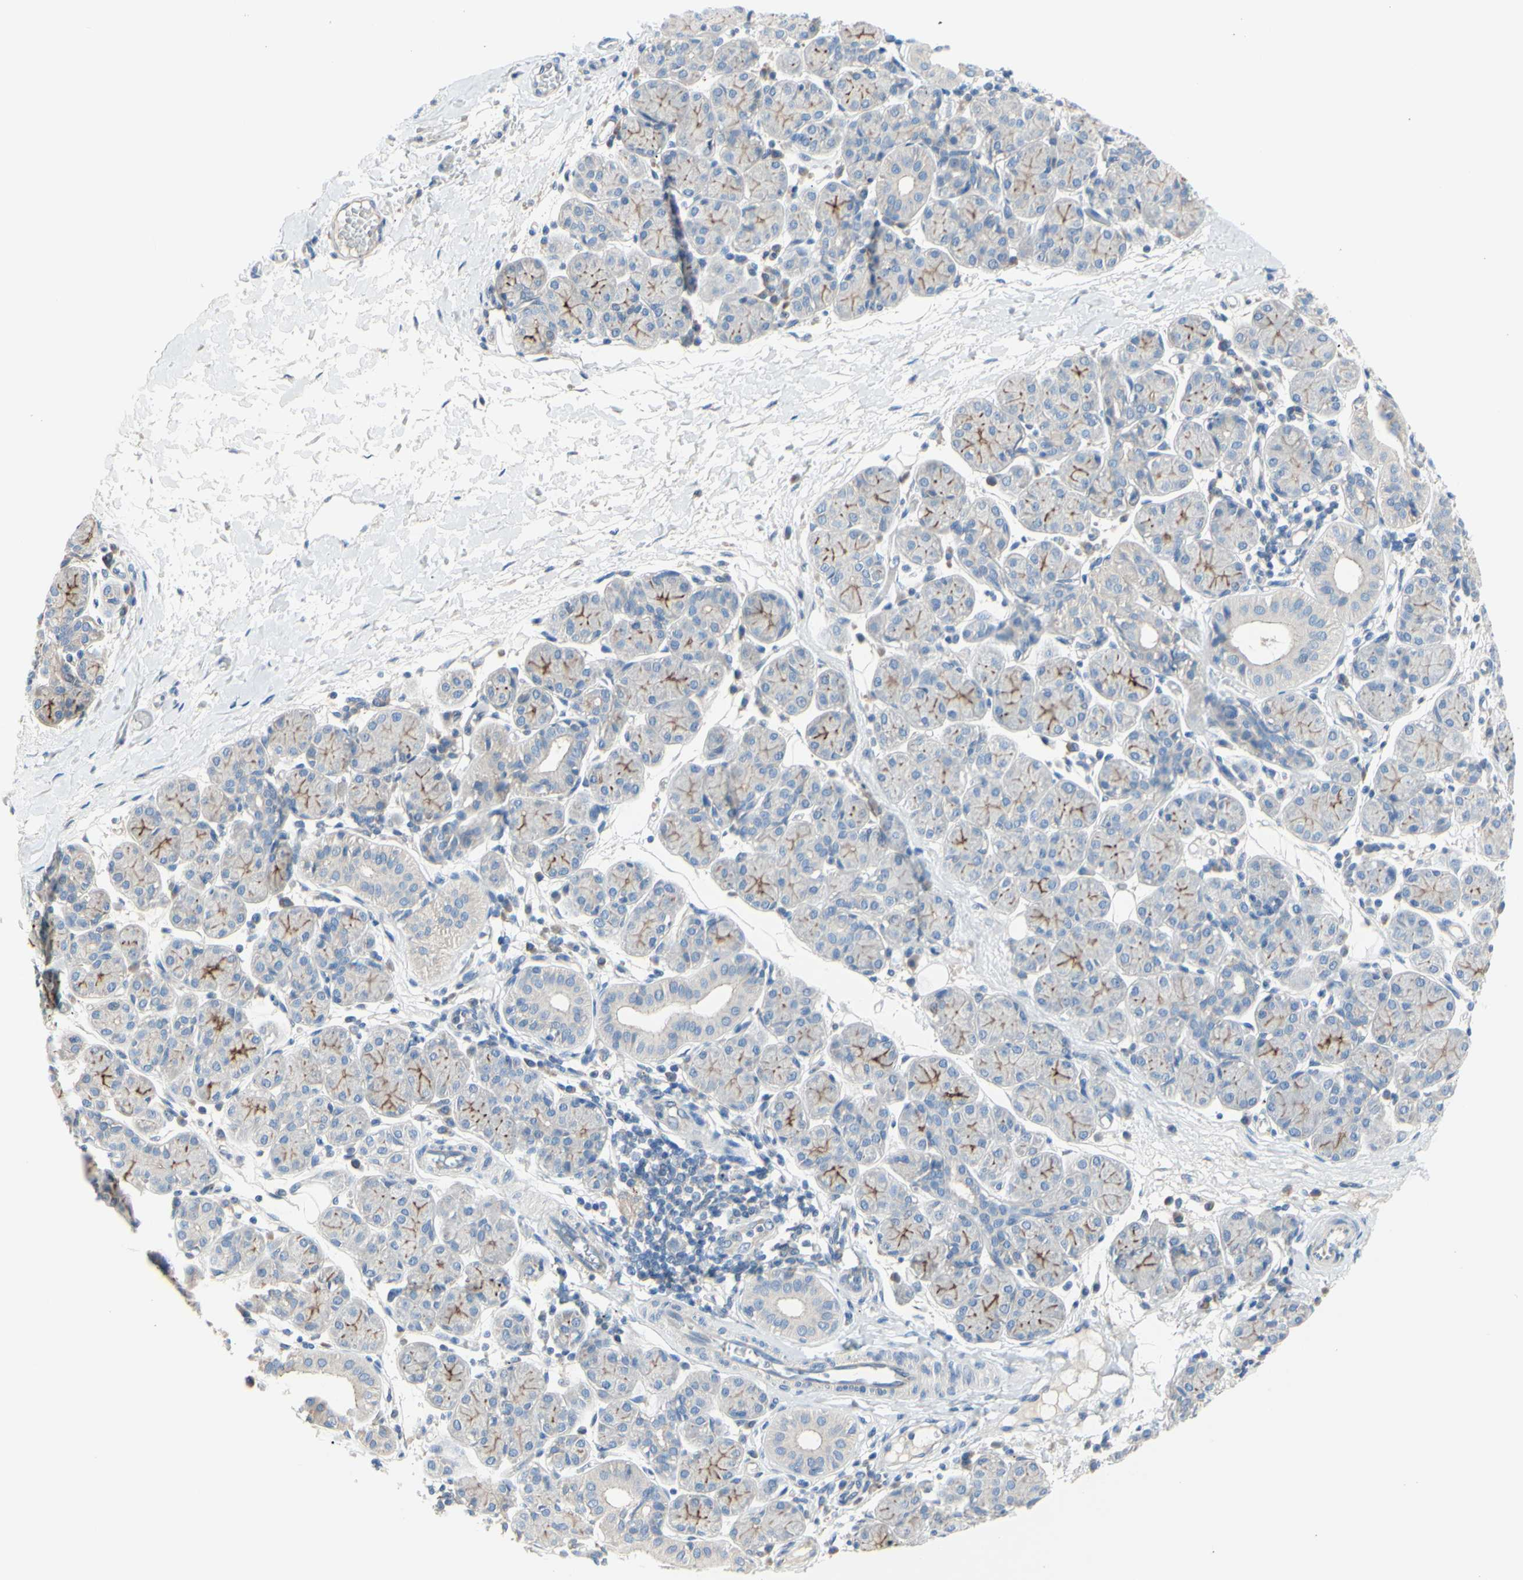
{"staining": {"intensity": "moderate", "quantity": ">75%", "location": "cytoplasmic/membranous"}, "tissue": "salivary gland", "cell_type": "Glandular cells", "image_type": "normal", "snomed": [{"axis": "morphology", "description": "Normal tissue, NOS"}, {"axis": "morphology", "description": "Inflammation, NOS"}, {"axis": "topography", "description": "Lymph node"}, {"axis": "topography", "description": "Salivary gland"}], "caption": "Moderate cytoplasmic/membranous positivity is seen in about >75% of glandular cells in normal salivary gland.", "gene": "TMEM59L", "patient": {"sex": "male", "age": 3}}